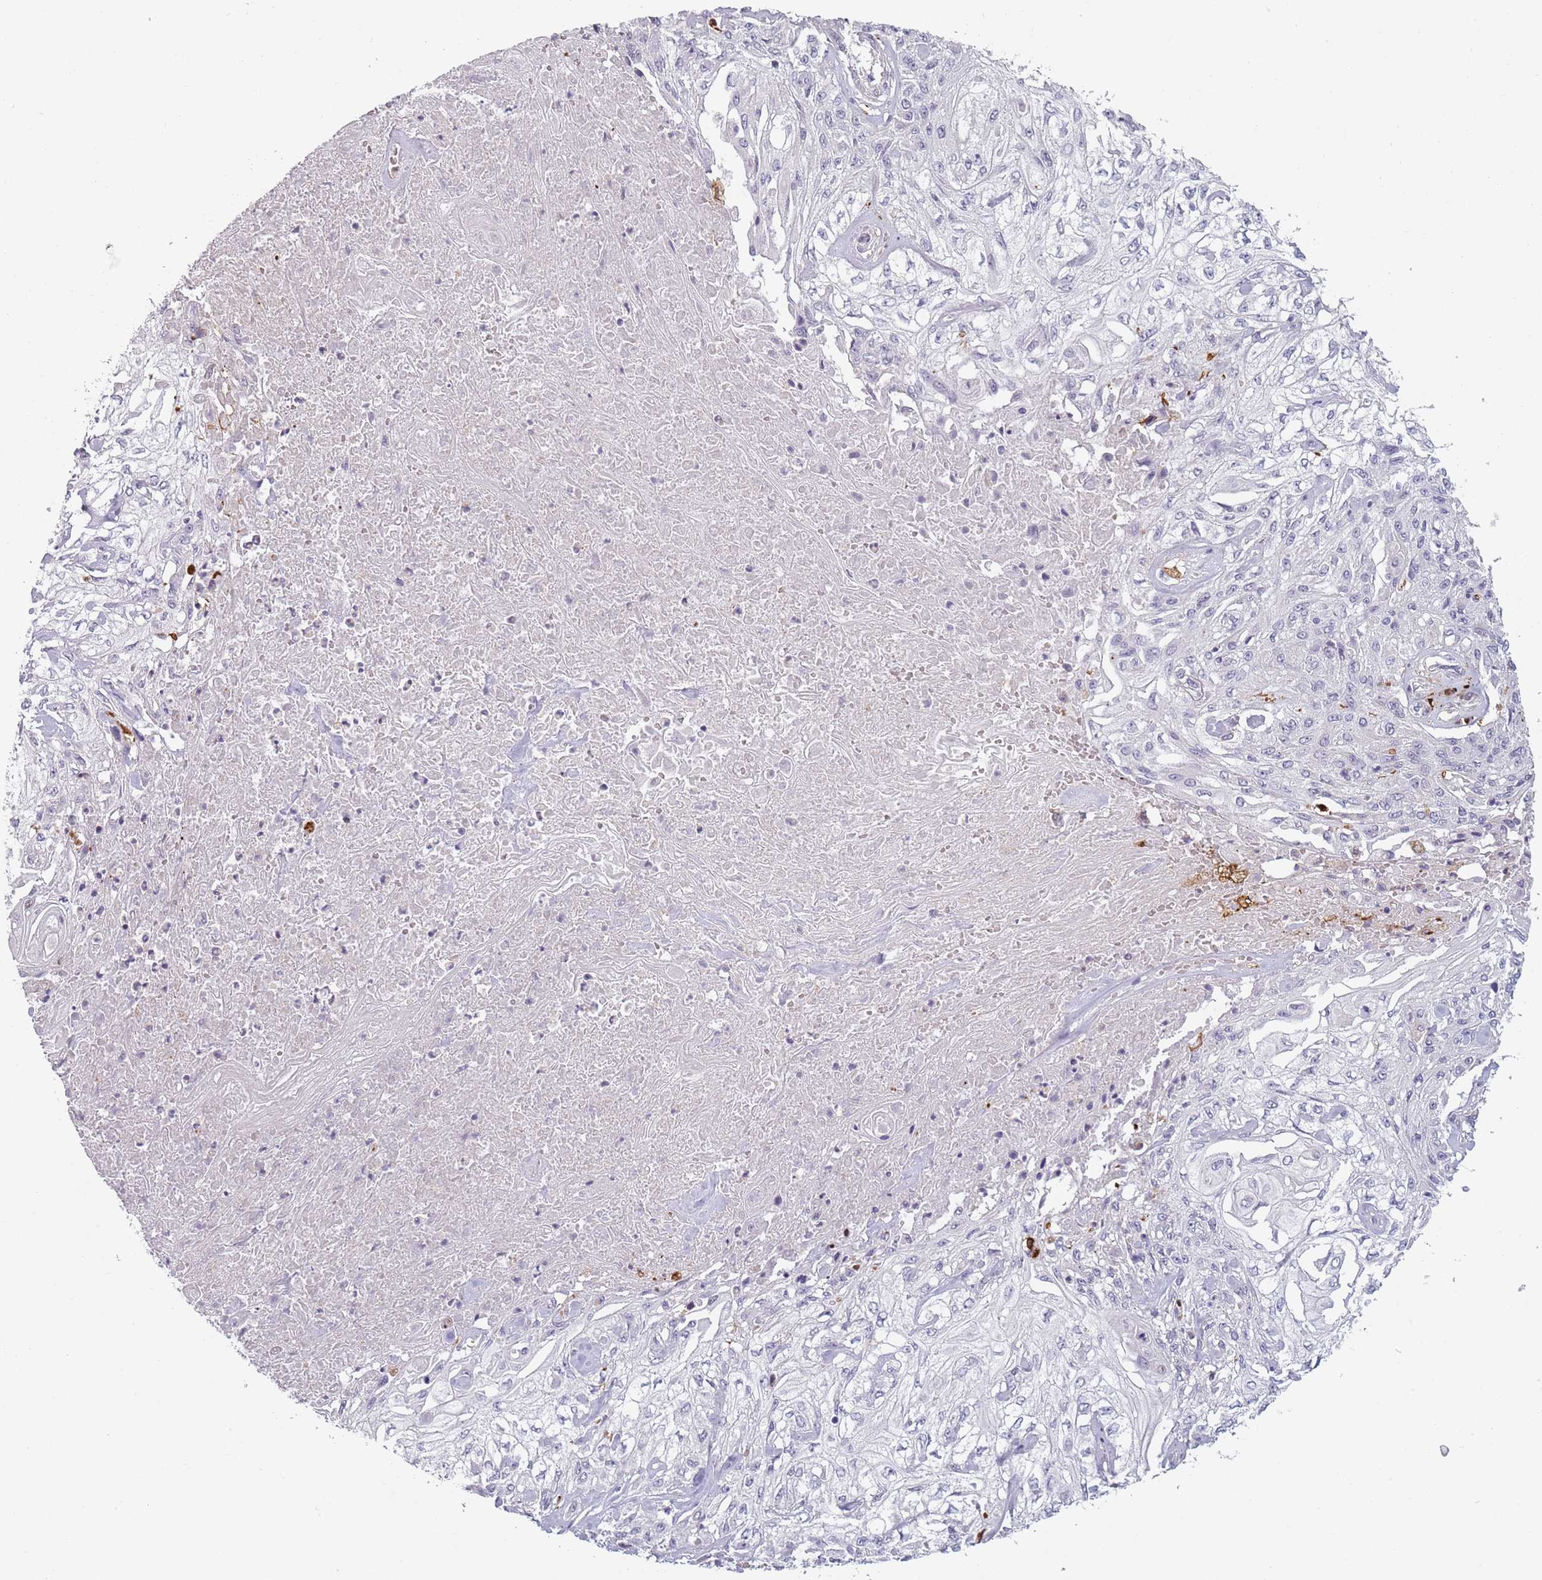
{"staining": {"intensity": "negative", "quantity": "none", "location": "none"}, "tissue": "skin cancer", "cell_type": "Tumor cells", "image_type": "cancer", "snomed": [{"axis": "morphology", "description": "Squamous cell carcinoma, NOS"}, {"axis": "morphology", "description": "Squamous cell carcinoma, metastatic, NOS"}, {"axis": "topography", "description": "Skin"}, {"axis": "topography", "description": "Lymph node"}], "caption": "Image shows no significant protein expression in tumor cells of skin metastatic squamous cell carcinoma.", "gene": "CC2D2B", "patient": {"sex": "male", "age": 75}}